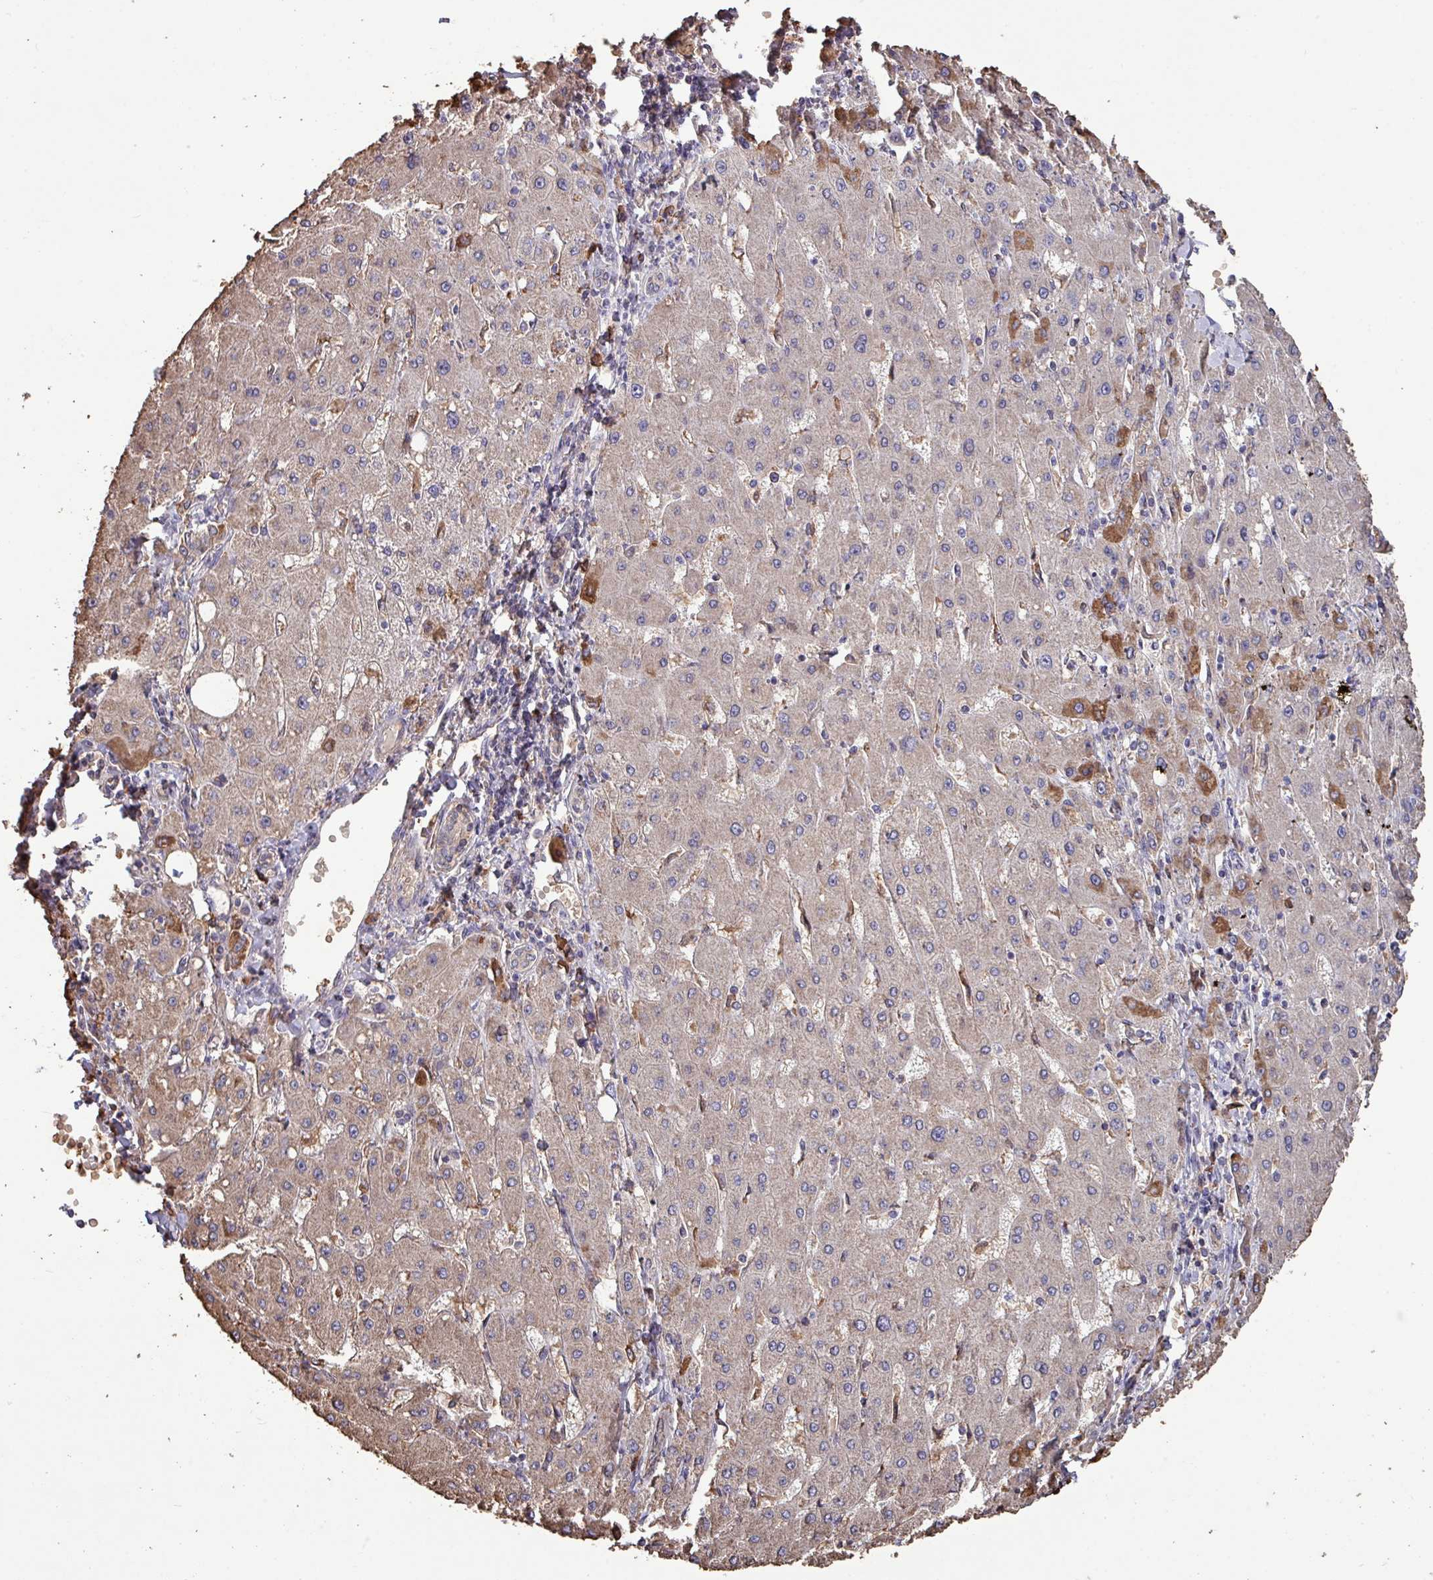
{"staining": {"intensity": "moderate", "quantity": "<25%", "location": "cytoplasmic/membranous"}, "tissue": "liver cancer", "cell_type": "Tumor cells", "image_type": "cancer", "snomed": [{"axis": "morphology", "description": "Carcinoma, Hepatocellular, NOS"}, {"axis": "topography", "description": "Liver"}], "caption": "A photomicrograph showing moderate cytoplasmic/membranous expression in about <25% of tumor cells in hepatocellular carcinoma (liver), as visualized by brown immunohistochemical staining.", "gene": "CAMK2B", "patient": {"sex": "male", "age": 72}}